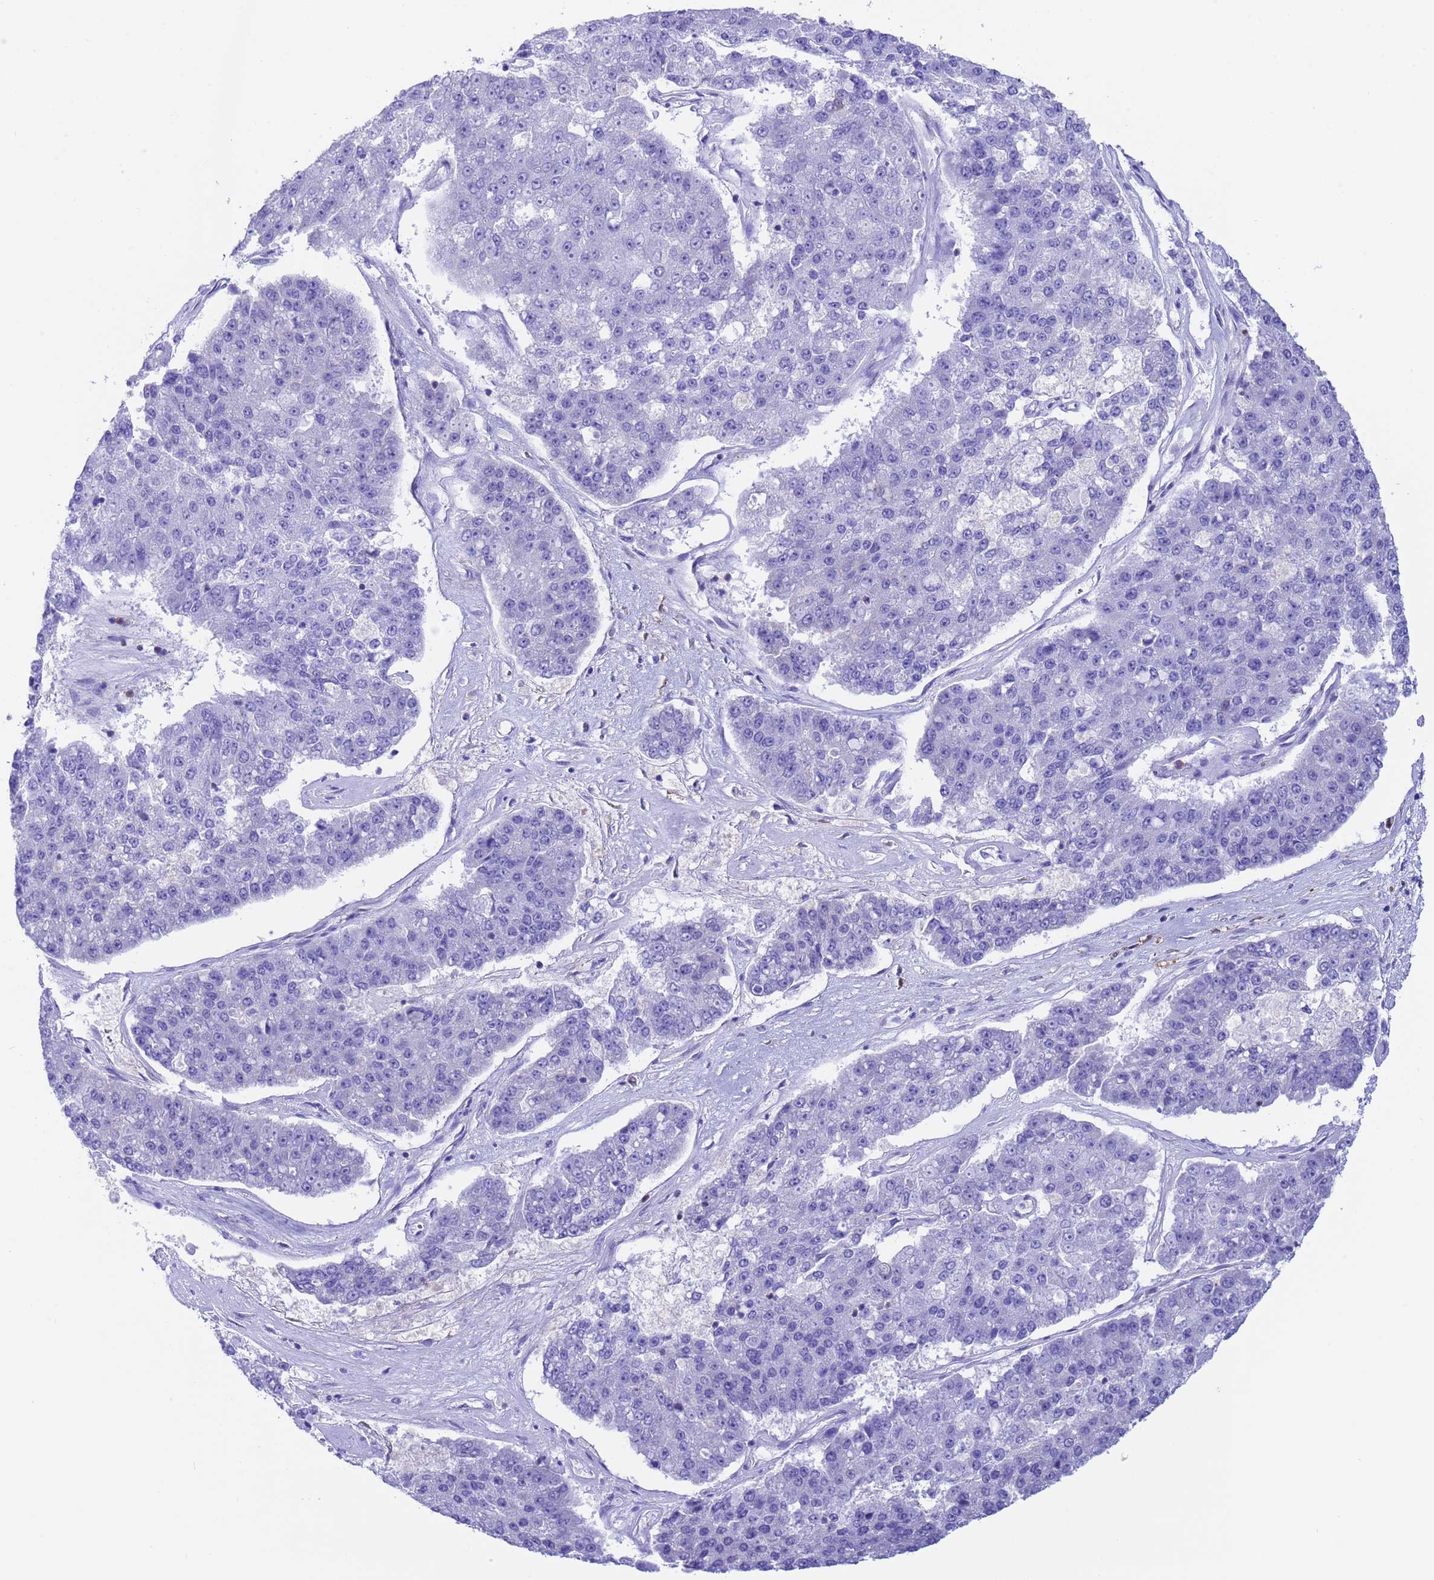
{"staining": {"intensity": "negative", "quantity": "none", "location": "none"}, "tissue": "pancreatic cancer", "cell_type": "Tumor cells", "image_type": "cancer", "snomed": [{"axis": "morphology", "description": "Adenocarcinoma, NOS"}, {"axis": "topography", "description": "Pancreas"}], "caption": "This image is of adenocarcinoma (pancreatic) stained with immunohistochemistry (IHC) to label a protein in brown with the nuclei are counter-stained blue. There is no expression in tumor cells.", "gene": "C6orf47", "patient": {"sex": "male", "age": 50}}